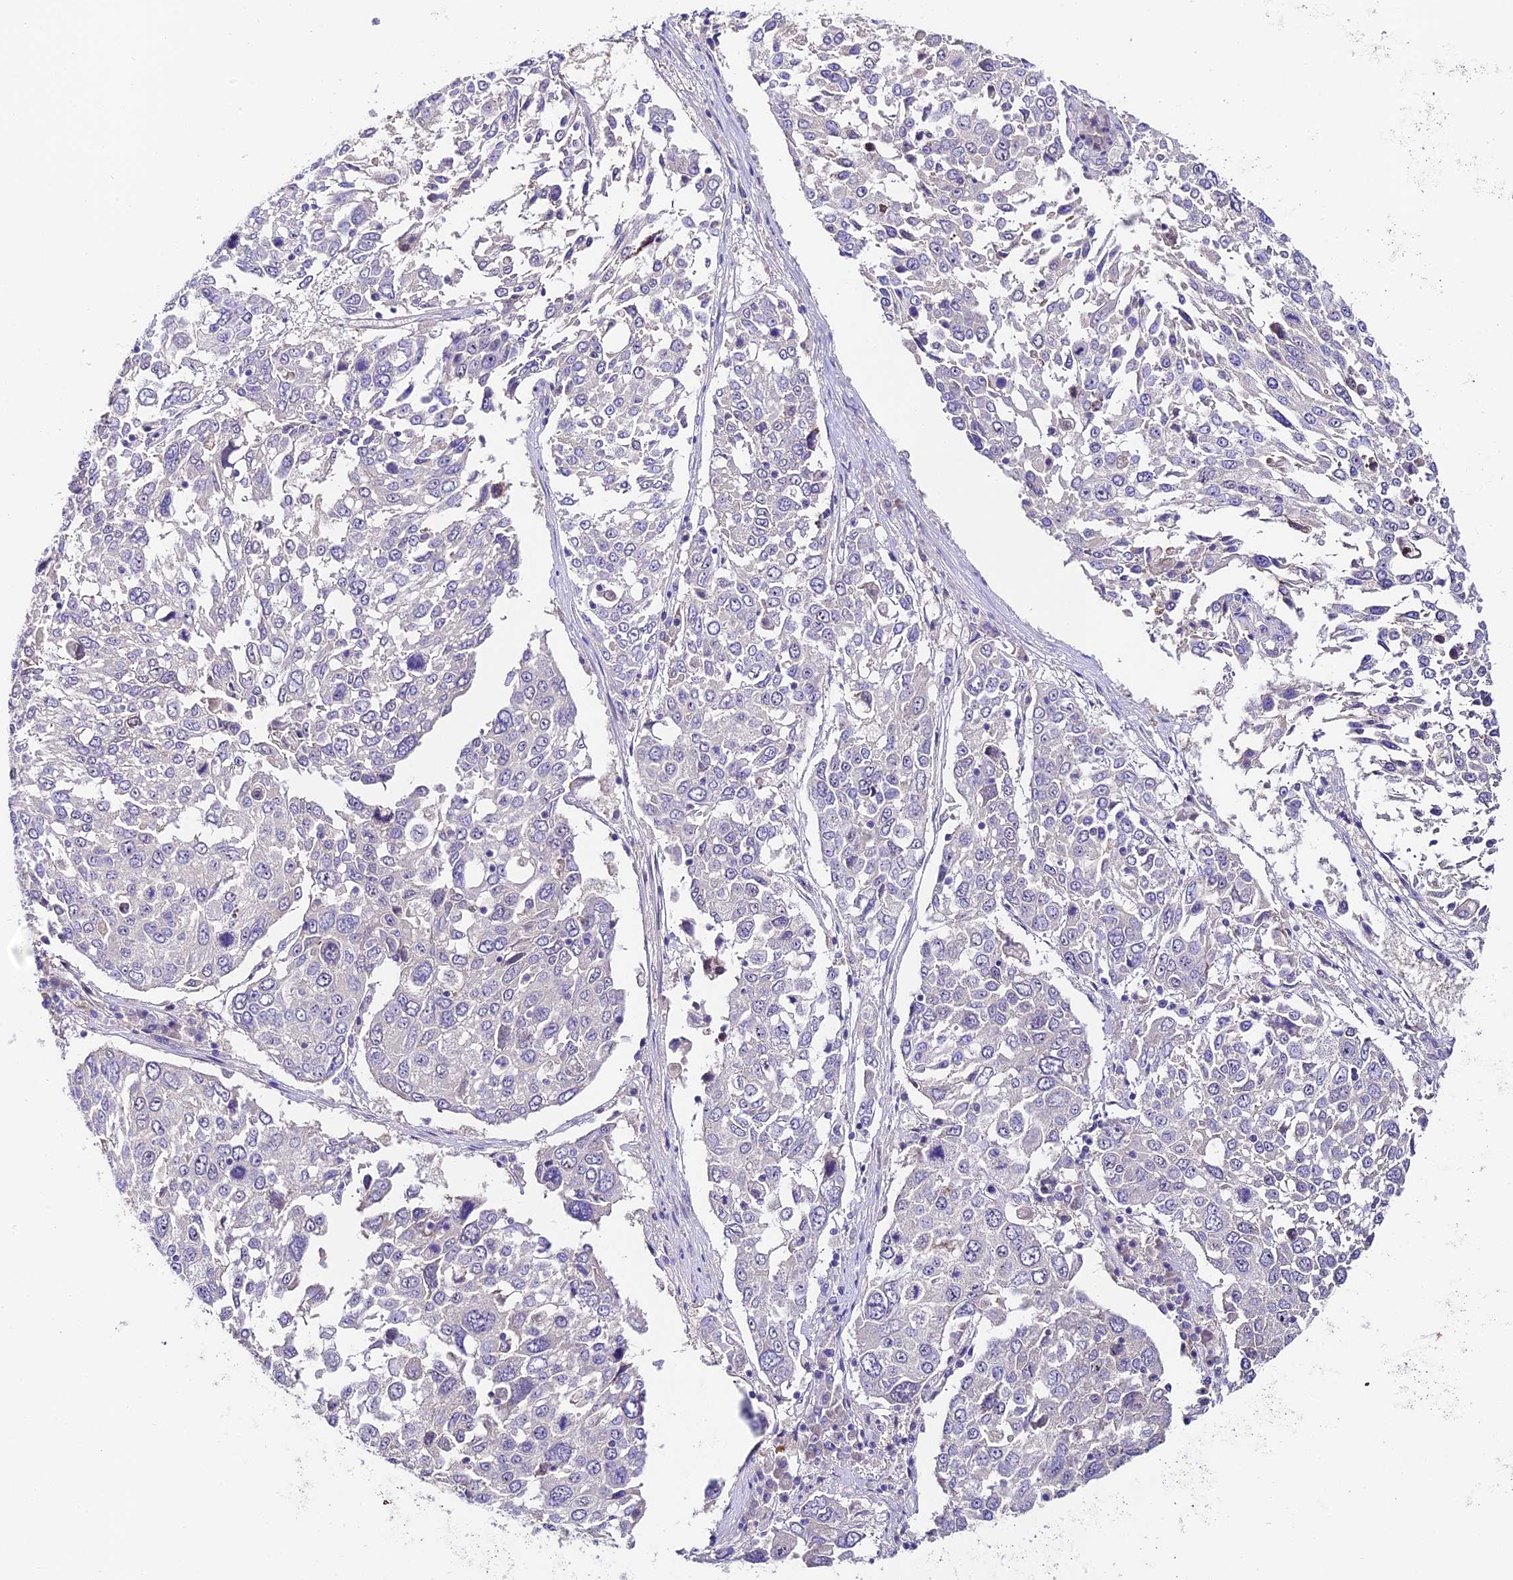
{"staining": {"intensity": "negative", "quantity": "none", "location": "none"}, "tissue": "lung cancer", "cell_type": "Tumor cells", "image_type": "cancer", "snomed": [{"axis": "morphology", "description": "Squamous cell carcinoma, NOS"}, {"axis": "topography", "description": "Lung"}], "caption": "DAB immunohistochemical staining of lung cancer (squamous cell carcinoma) displays no significant expression in tumor cells. (DAB immunohistochemistry (IHC) with hematoxylin counter stain).", "gene": "DUSP29", "patient": {"sex": "male", "age": 65}}